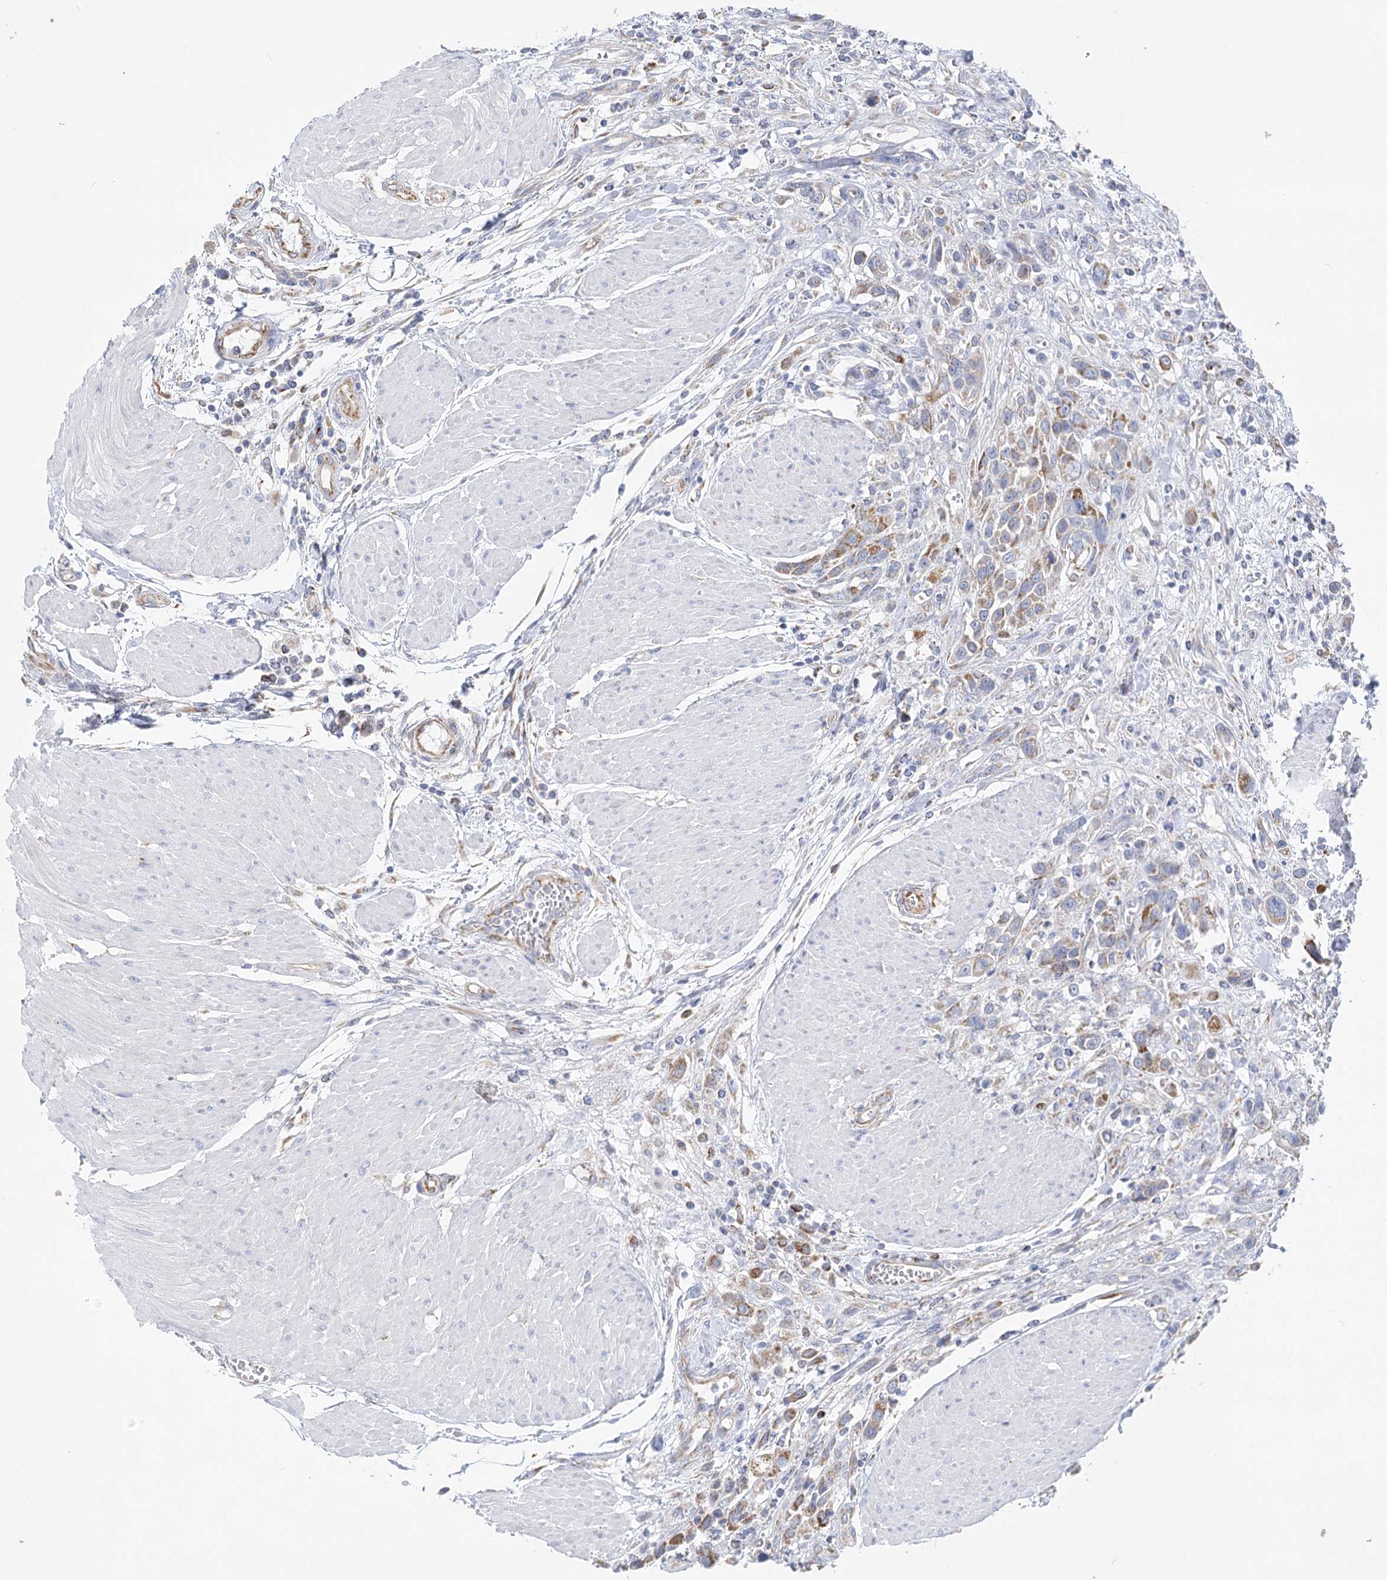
{"staining": {"intensity": "strong", "quantity": "<25%", "location": "cytoplasmic/membranous"}, "tissue": "urothelial cancer", "cell_type": "Tumor cells", "image_type": "cancer", "snomed": [{"axis": "morphology", "description": "Urothelial carcinoma, High grade"}, {"axis": "topography", "description": "Urinary bladder"}], "caption": "This histopathology image shows immunohistochemistry (IHC) staining of urothelial carcinoma (high-grade), with medium strong cytoplasmic/membranous positivity in about <25% of tumor cells.", "gene": "DHTKD1", "patient": {"sex": "male", "age": 50}}